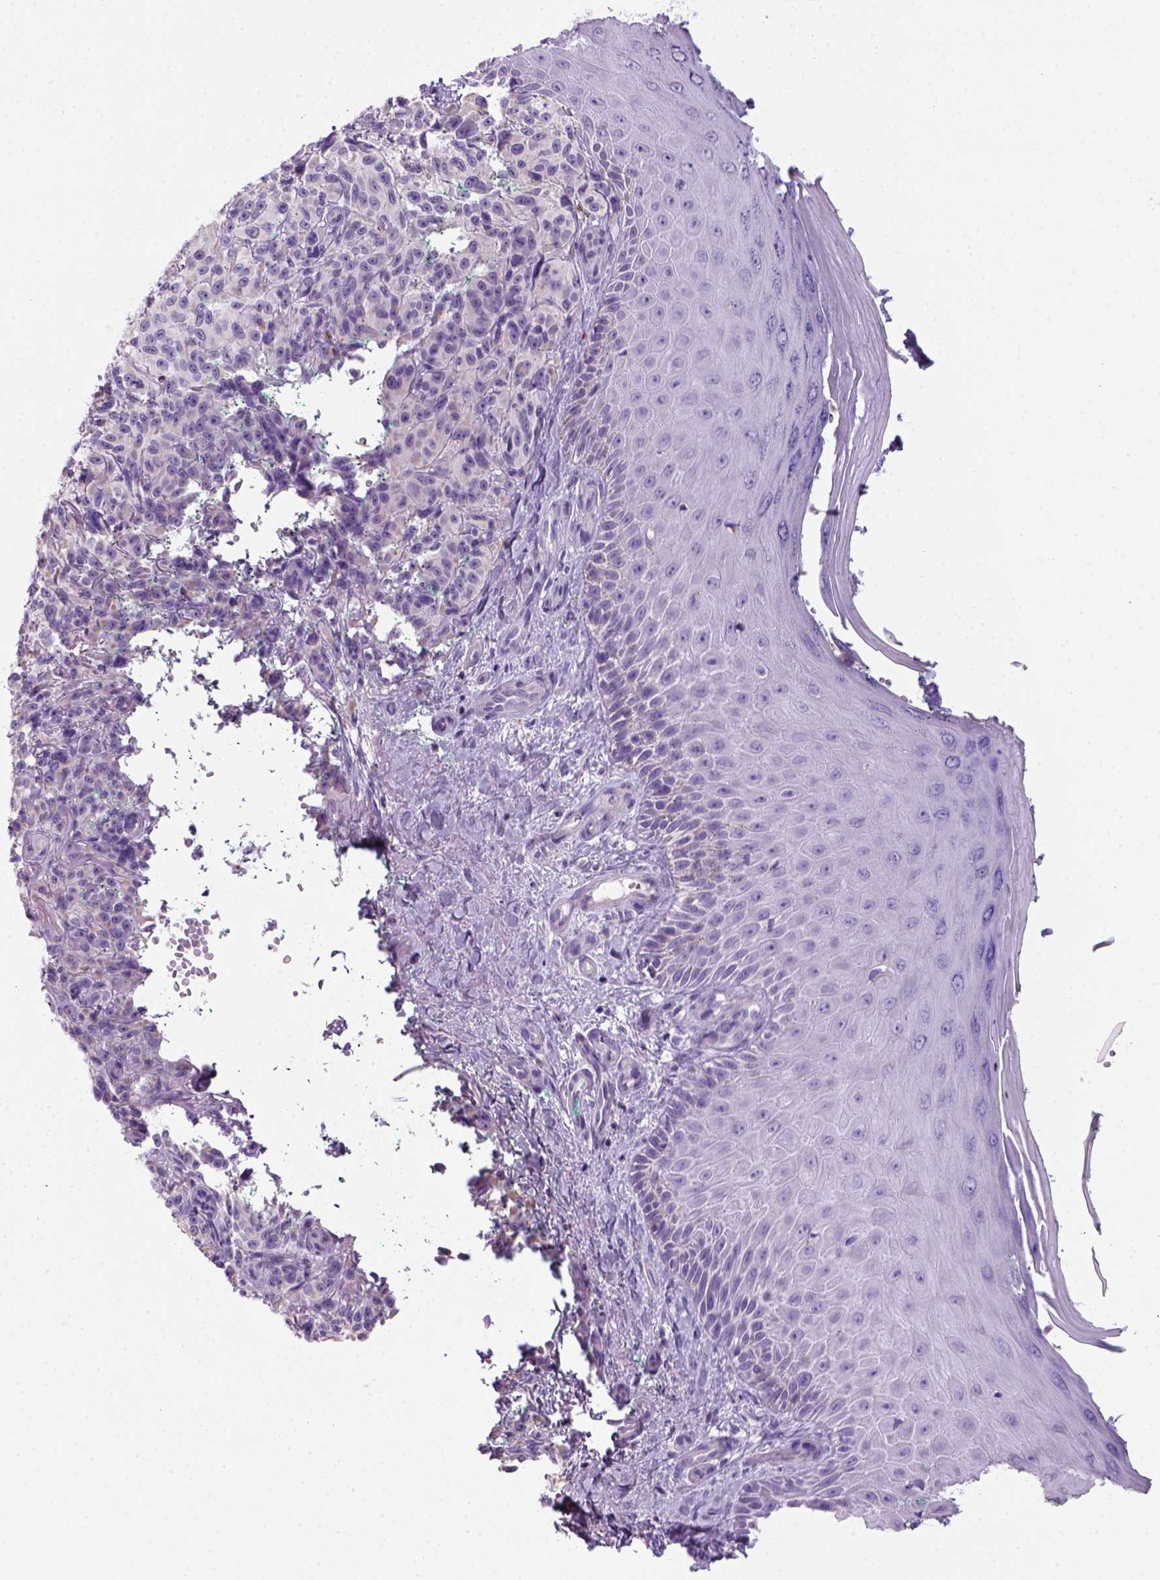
{"staining": {"intensity": "negative", "quantity": "none", "location": "none"}, "tissue": "melanoma", "cell_type": "Tumor cells", "image_type": "cancer", "snomed": [{"axis": "morphology", "description": "Malignant melanoma, NOS"}, {"axis": "topography", "description": "Skin"}], "caption": "Tumor cells show no significant protein staining in malignant melanoma.", "gene": "ARHGEF33", "patient": {"sex": "female", "age": 85}}